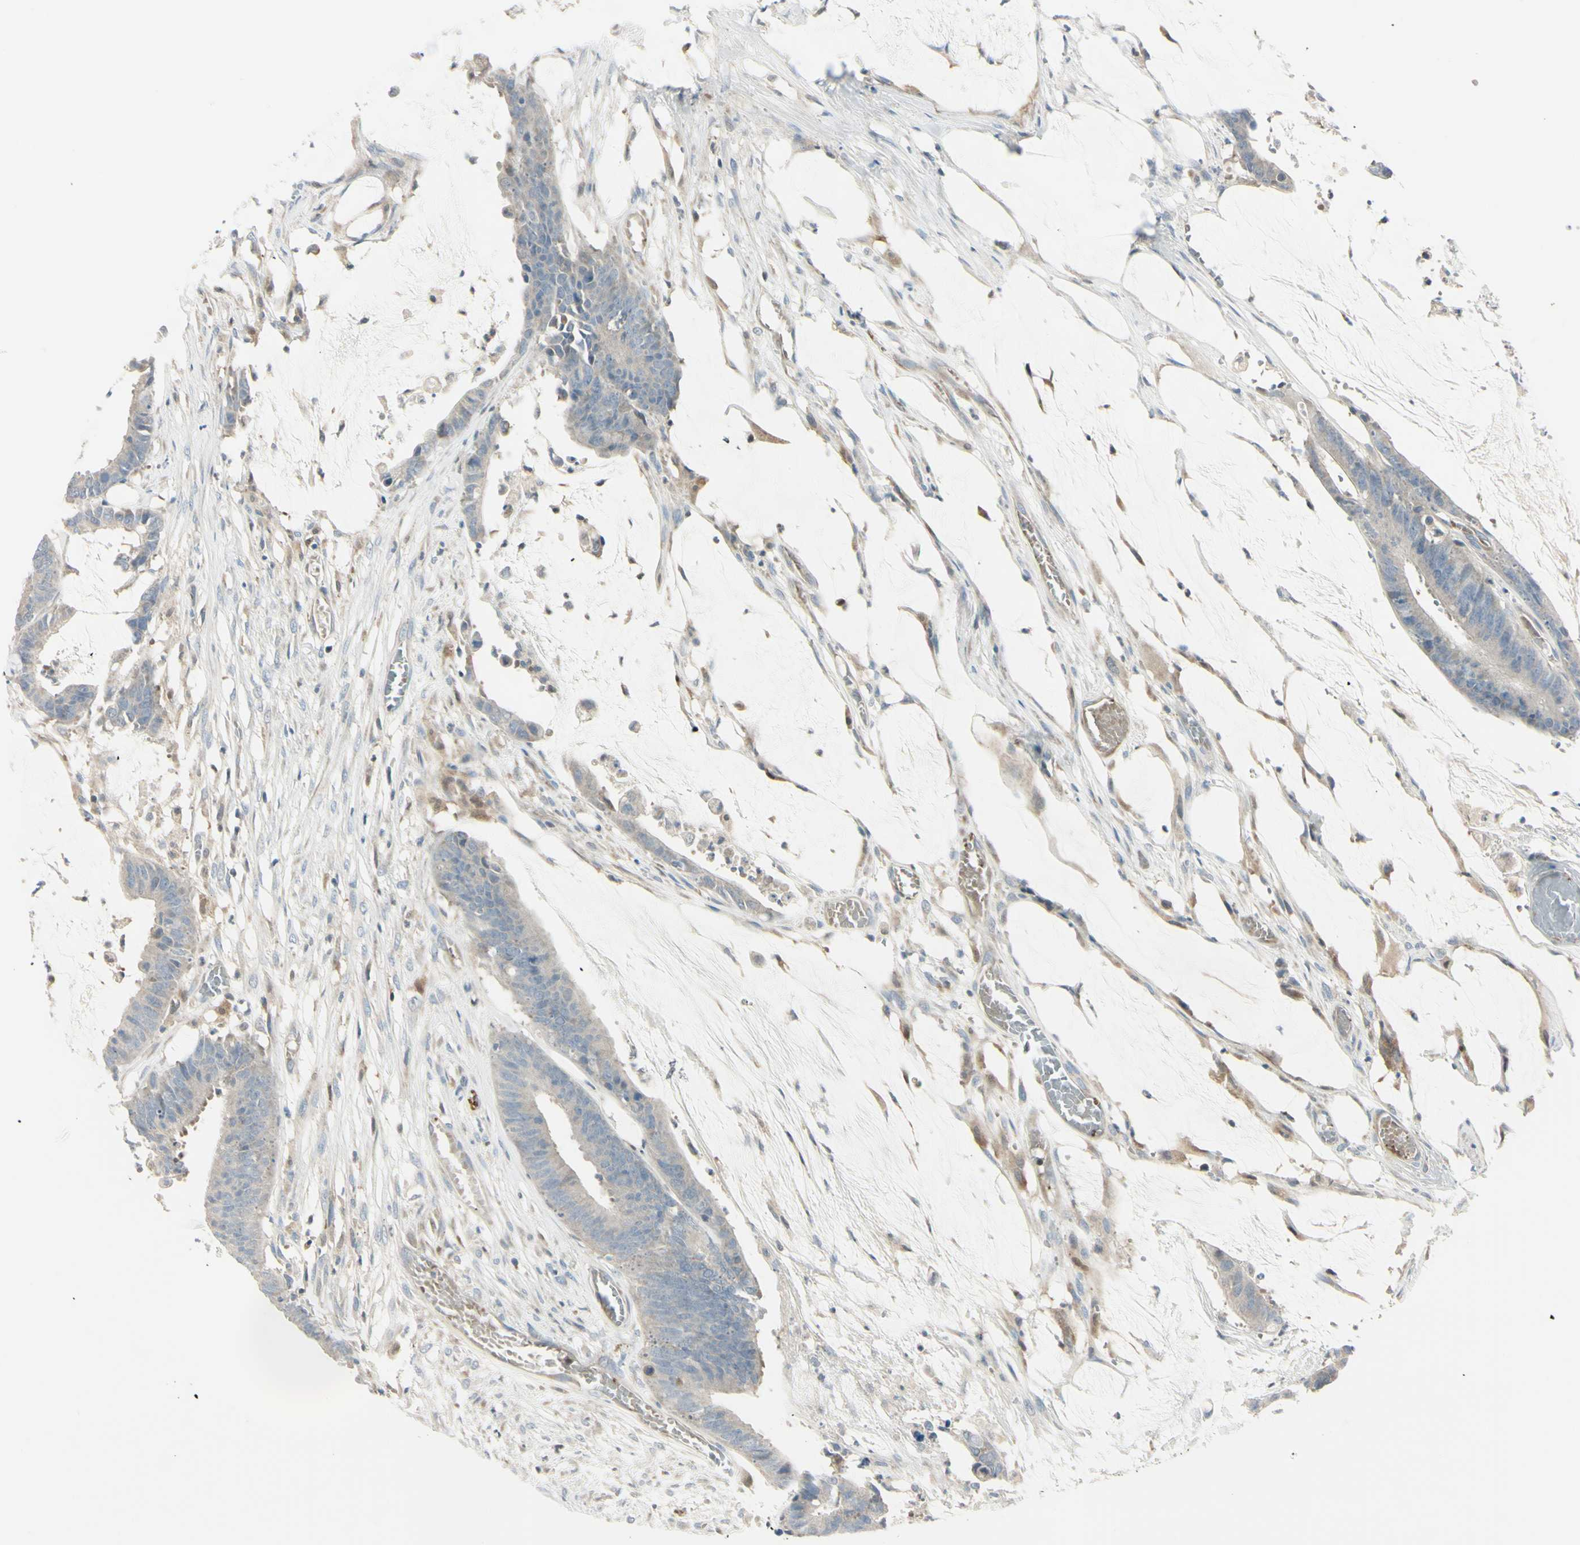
{"staining": {"intensity": "weak", "quantity": ">75%", "location": "cytoplasmic/membranous"}, "tissue": "colorectal cancer", "cell_type": "Tumor cells", "image_type": "cancer", "snomed": [{"axis": "morphology", "description": "Adenocarcinoma, NOS"}, {"axis": "topography", "description": "Rectum"}], "caption": "Adenocarcinoma (colorectal) stained with a protein marker exhibits weak staining in tumor cells.", "gene": "CYRIB", "patient": {"sex": "female", "age": 66}}